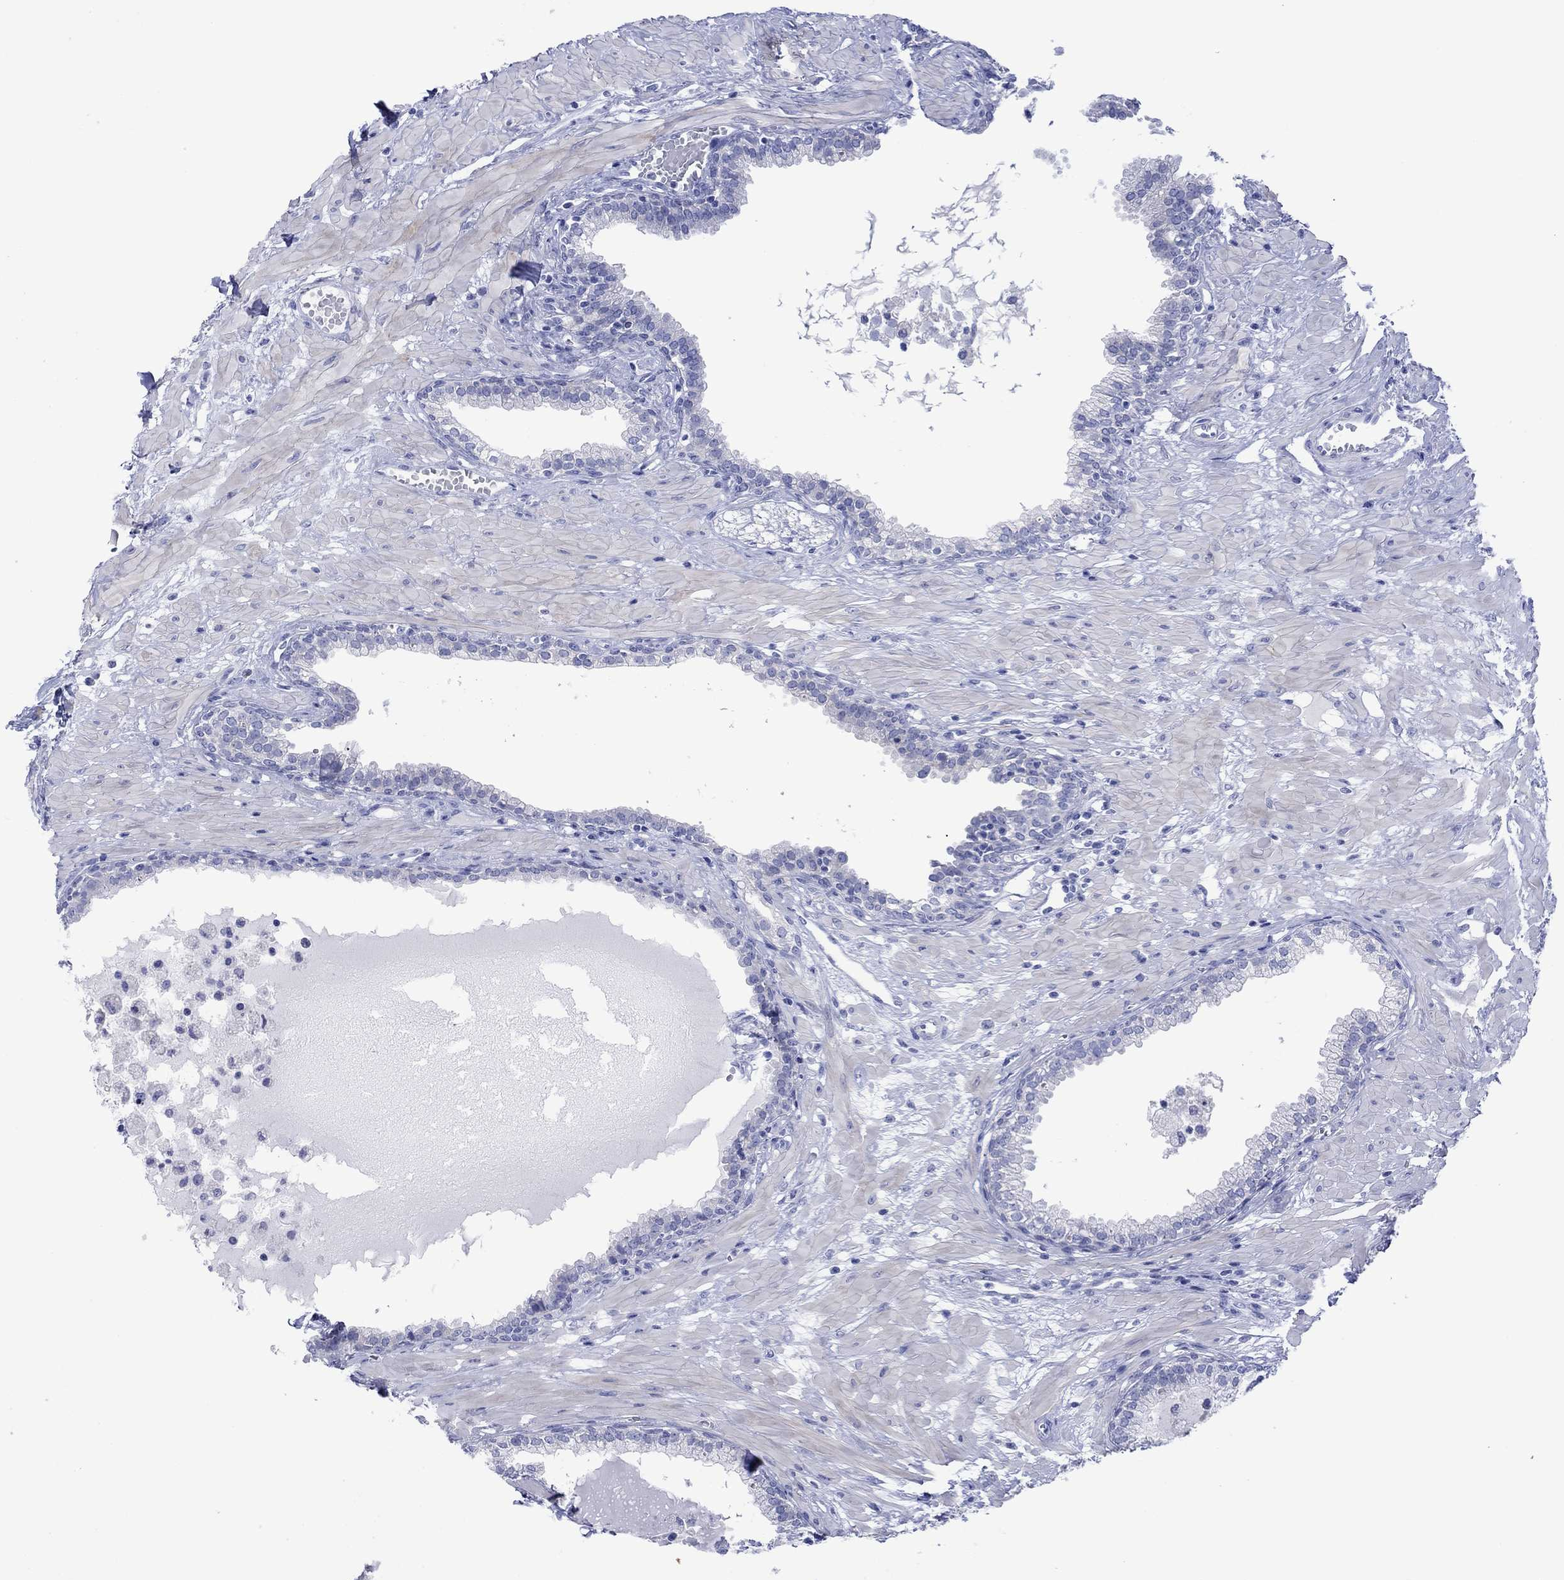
{"staining": {"intensity": "negative", "quantity": "none", "location": "none"}, "tissue": "prostate", "cell_type": "Glandular cells", "image_type": "normal", "snomed": [{"axis": "morphology", "description": "Normal tissue, NOS"}, {"axis": "topography", "description": "Prostate"}], "caption": "The histopathology image shows no significant positivity in glandular cells of prostate. The staining was performed using DAB to visualize the protein expression in brown, while the nuclei were stained in blue with hematoxylin (Magnification: 20x).", "gene": "MLANA", "patient": {"sex": "male", "age": 64}}